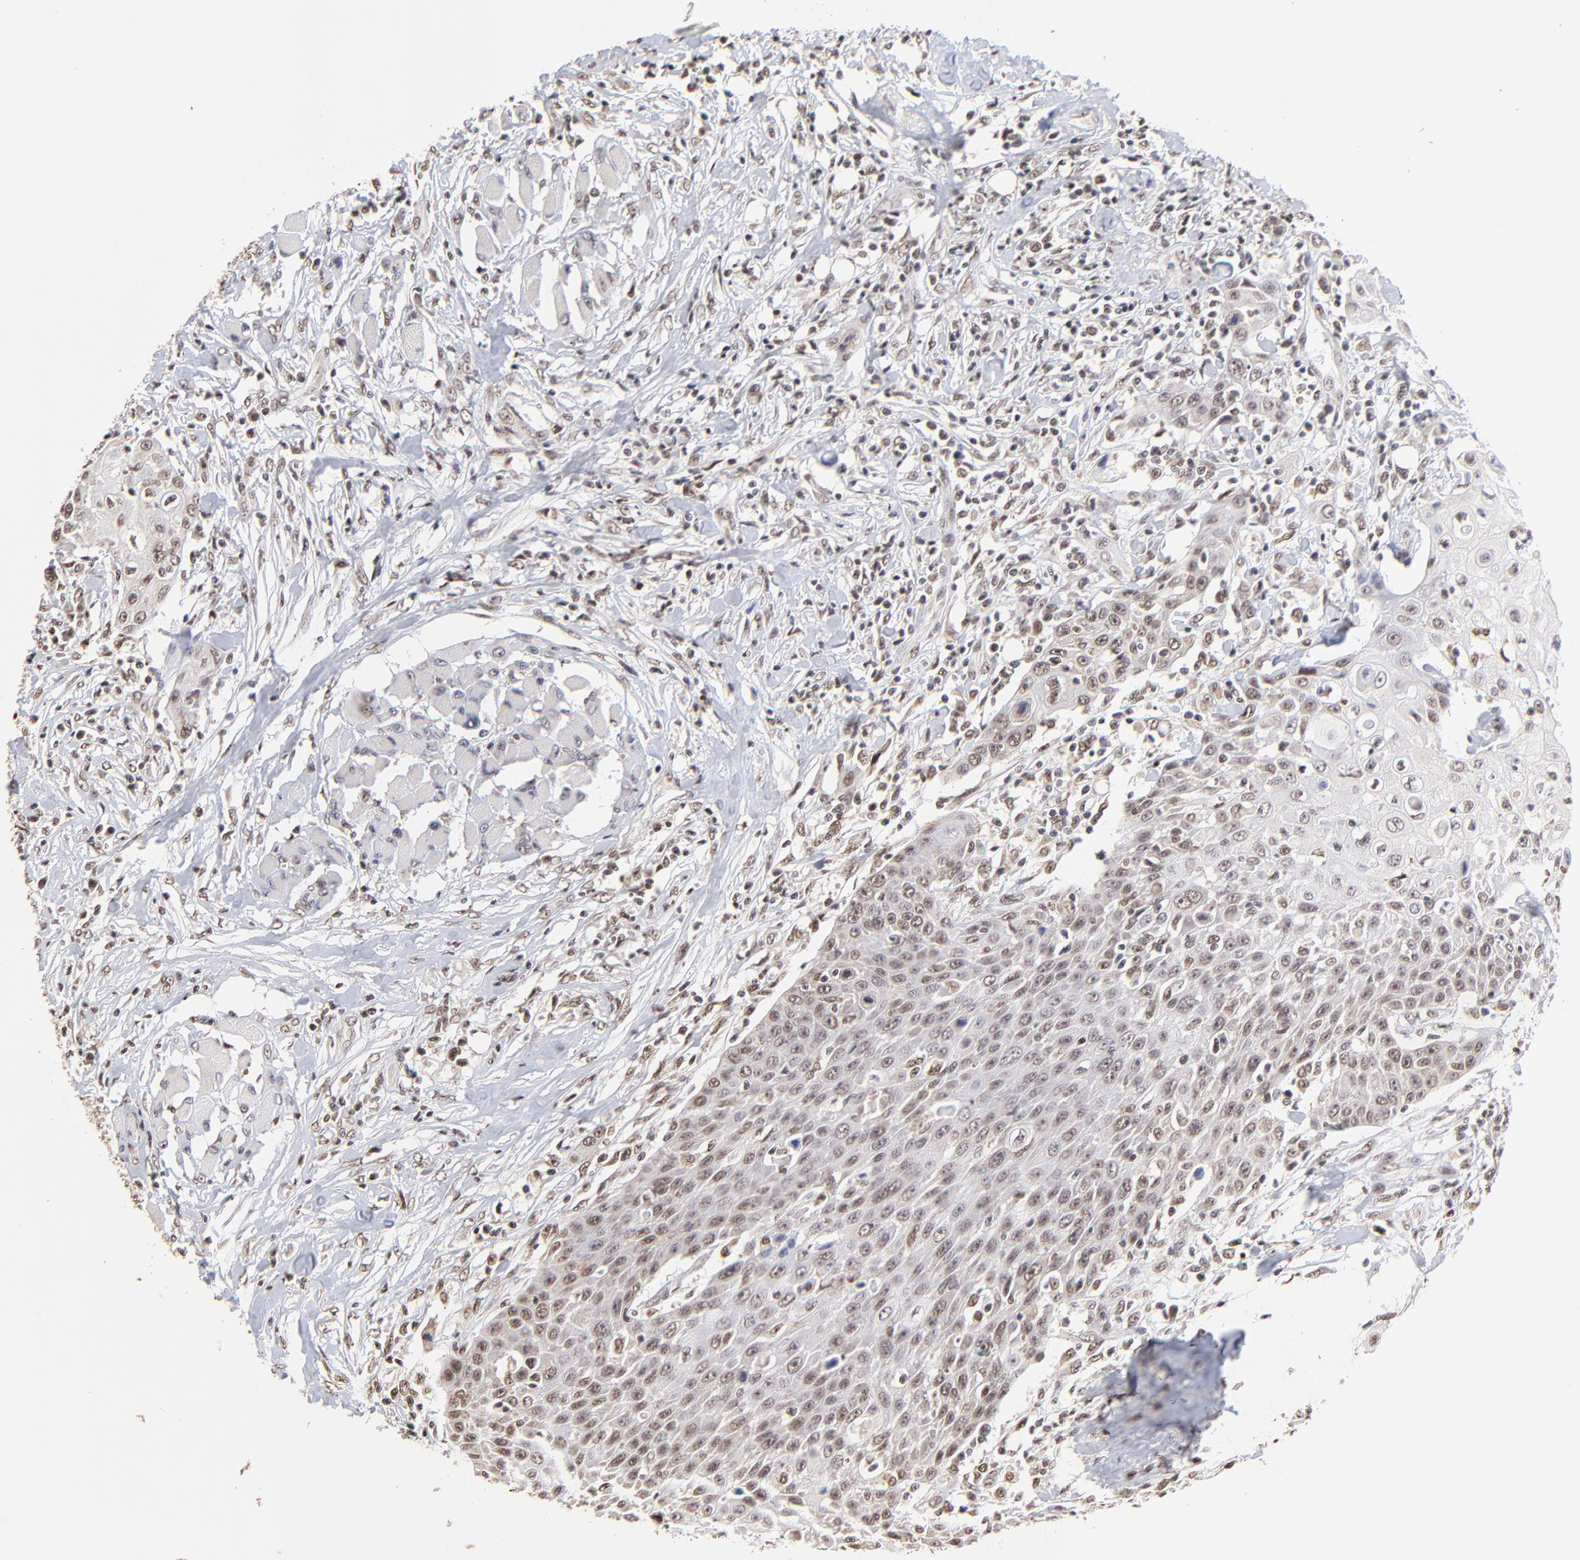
{"staining": {"intensity": "weak", "quantity": ">75%", "location": "nuclear"}, "tissue": "head and neck cancer", "cell_type": "Tumor cells", "image_type": "cancer", "snomed": [{"axis": "morphology", "description": "Squamous cell carcinoma, NOS"}, {"axis": "topography", "description": "Oral tissue"}, {"axis": "topography", "description": "Head-Neck"}], "caption": "Protein expression analysis of human head and neck cancer (squamous cell carcinoma) reveals weak nuclear positivity in about >75% of tumor cells. (IHC, brightfield microscopy, high magnification).", "gene": "ZNF670", "patient": {"sex": "female", "age": 82}}